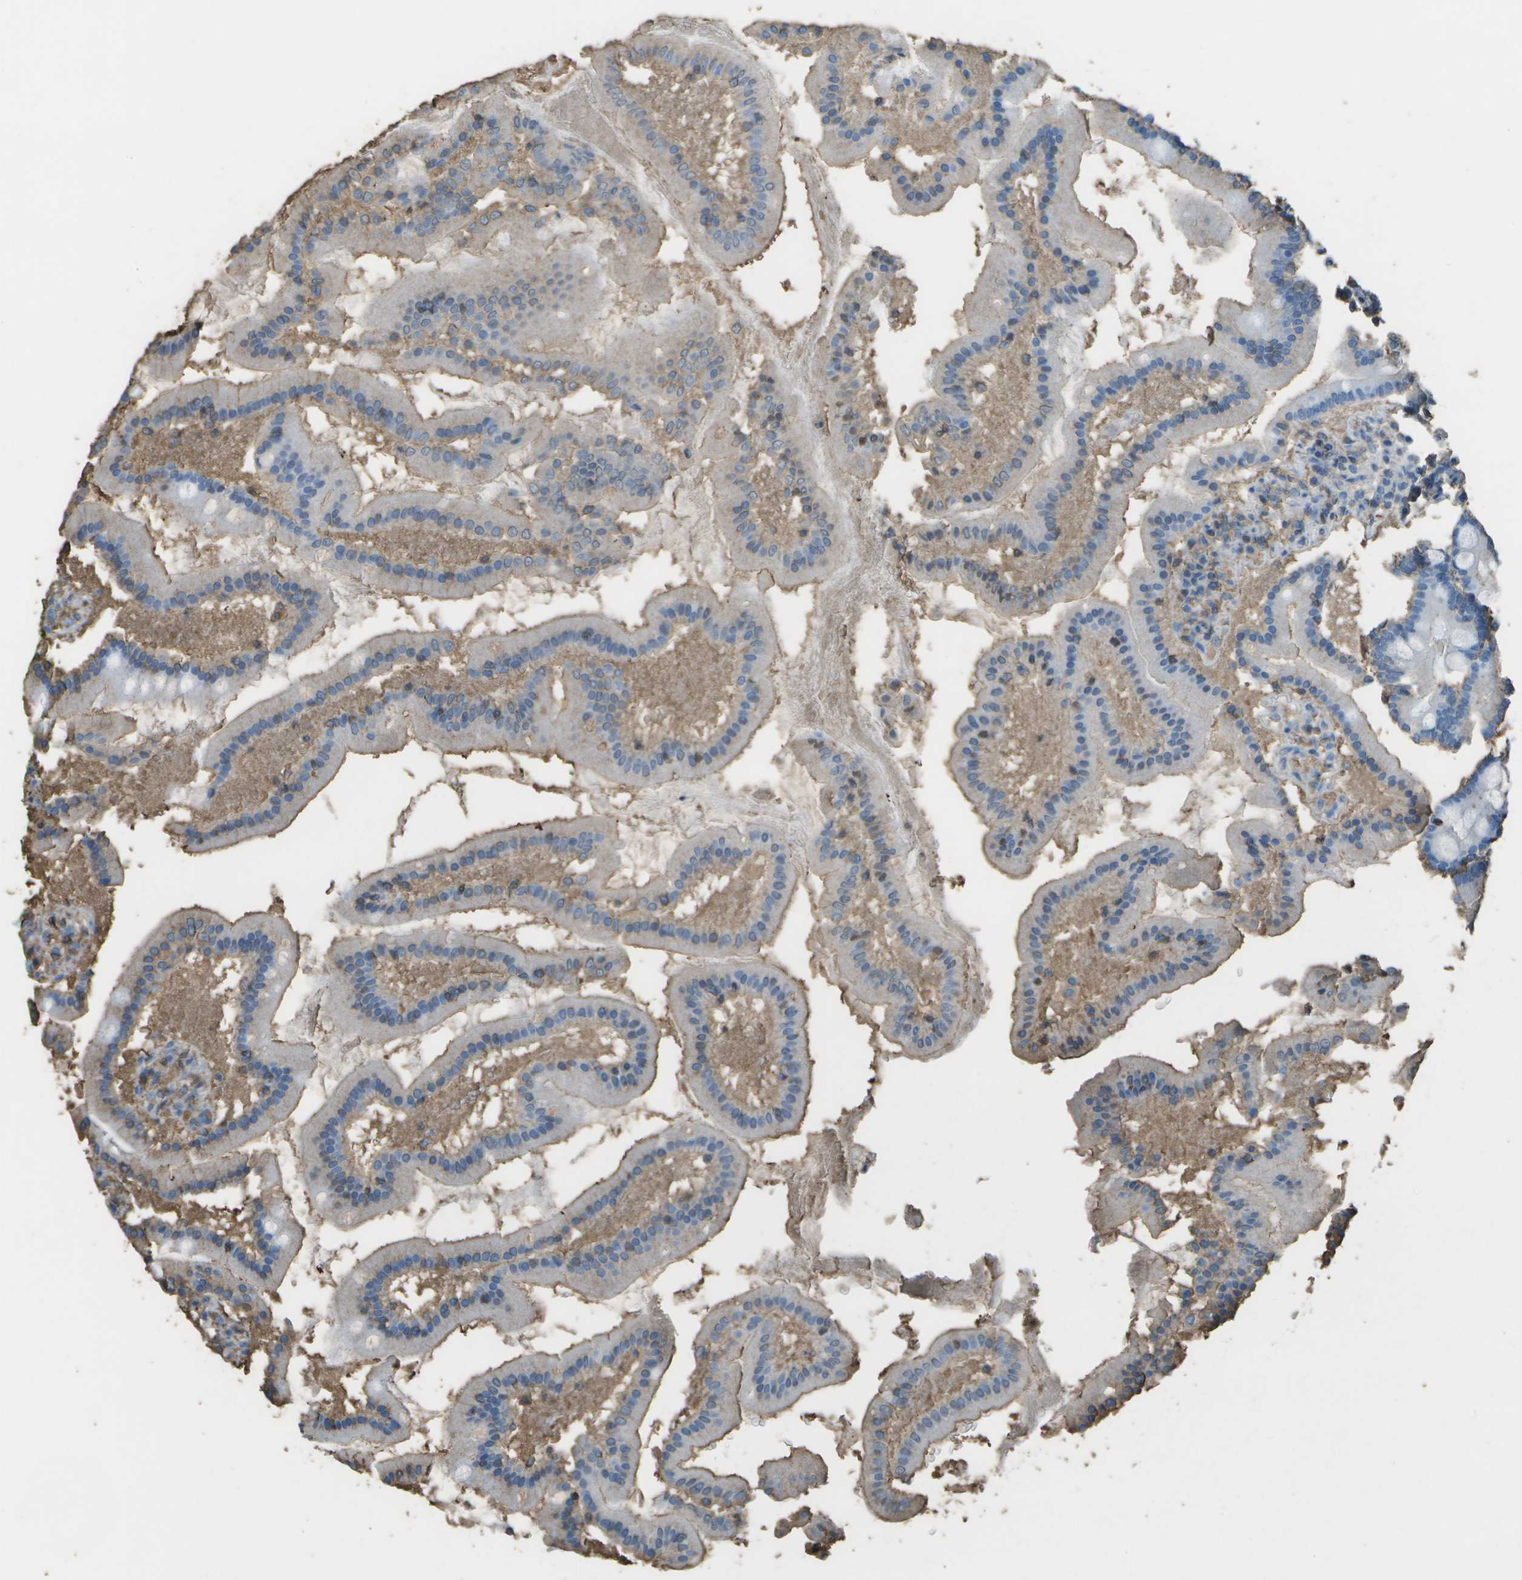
{"staining": {"intensity": "moderate", "quantity": "<25%", "location": "cytoplasmic/membranous"}, "tissue": "duodenum", "cell_type": "Glandular cells", "image_type": "normal", "snomed": [{"axis": "morphology", "description": "Normal tissue, NOS"}, {"axis": "topography", "description": "Duodenum"}], "caption": "An image of human duodenum stained for a protein exhibits moderate cytoplasmic/membranous brown staining in glandular cells. The staining was performed using DAB, with brown indicating positive protein expression. Nuclei are stained blue with hematoxylin.", "gene": "CYP4F11", "patient": {"sex": "male", "age": 50}}